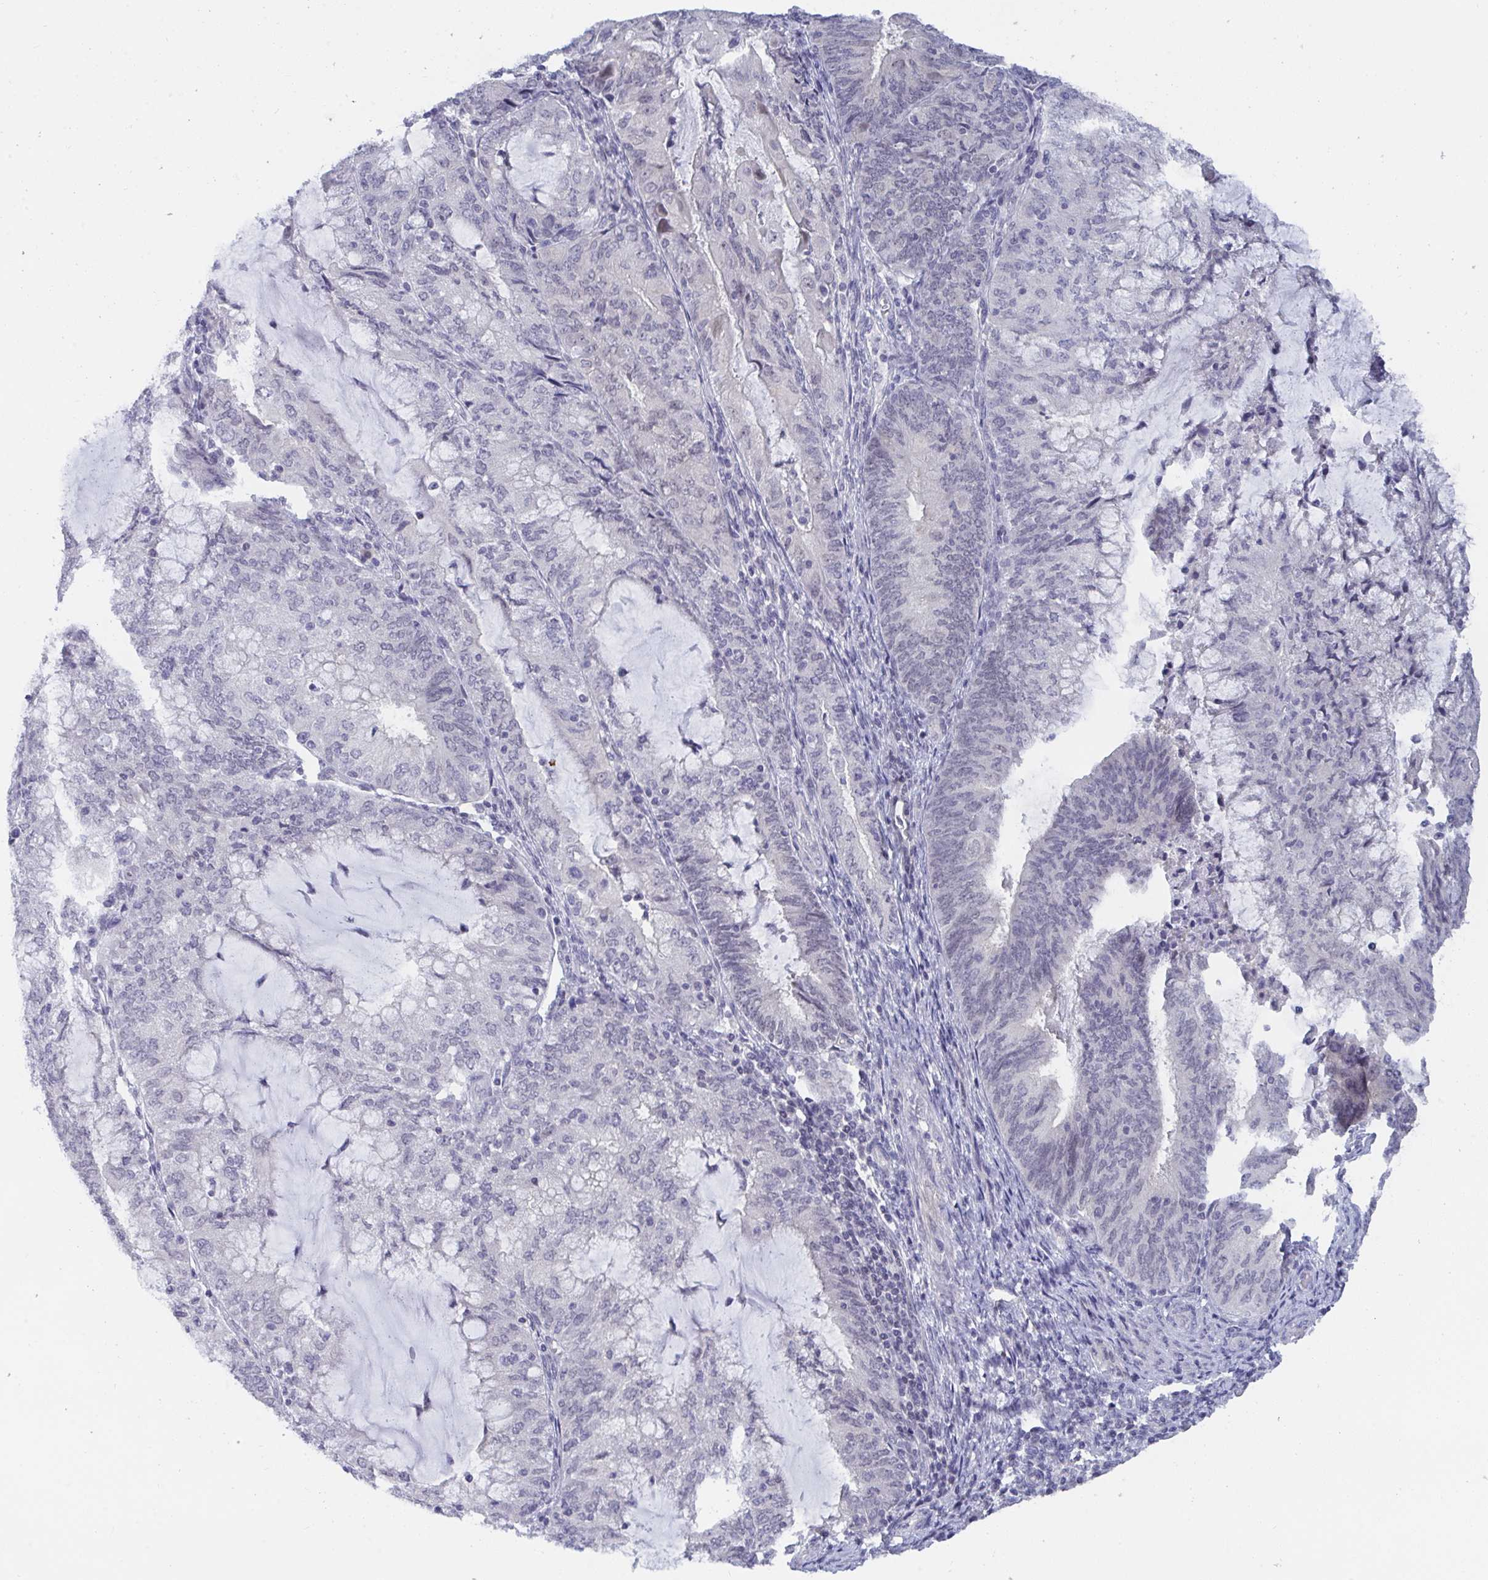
{"staining": {"intensity": "negative", "quantity": "none", "location": "none"}, "tissue": "endometrial cancer", "cell_type": "Tumor cells", "image_type": "cancer", "snomed": [{"axis": "morphology", "description": "Adenocarcinoma, NOS"}, {"axis": "topography", "description": "Endometrium"}], "caption": "This is a micrograph of IHC staining of adenocarcinoma (endometrial), which shows no staining in tumor cells.", "gene": "BMAL2", "patient": {"sex": "female", "age": 81}}